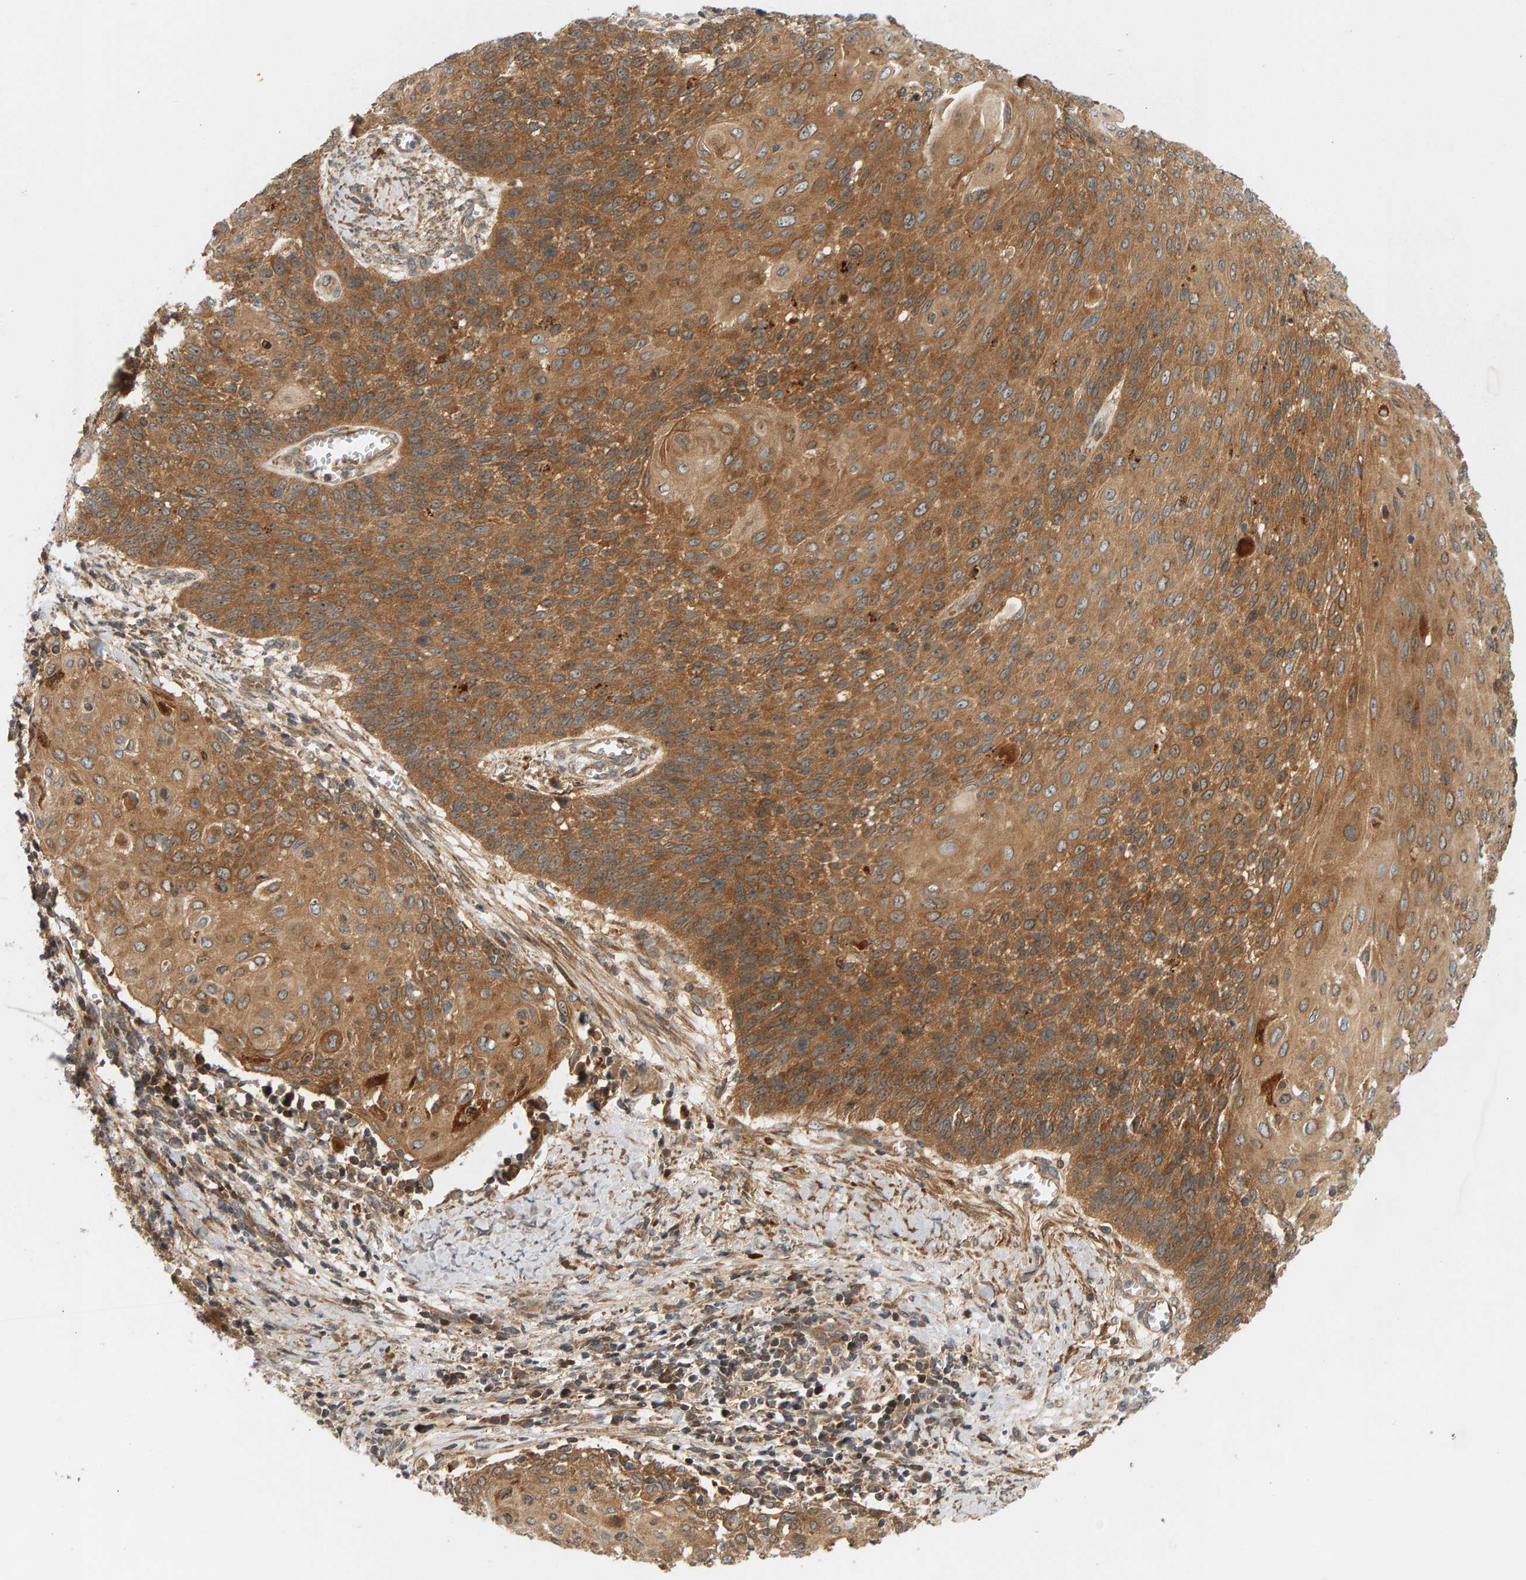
{"staining": {"intensity": "moderate", "quantity": ">75%", "location": "cytoplasmic/membranous"}, "tissue": "cervical cancer", "cell_type": "Tumor cells", "image_type": "cancer", "snomed": [{"axis": "morphology", "description": "Squamous cell carcinoma, NOS"}, {"axis": "topography", "description": "Cervix"}], "caption": "The photomicrograph exhibits staining of cervical squamous cell carcinoma, revealing moderate cytoplasmic/membranous protein staining (brown color) within tumor cells.", "gene": "BAHCC1", "patient": {"sex": "female", "age": 39}}